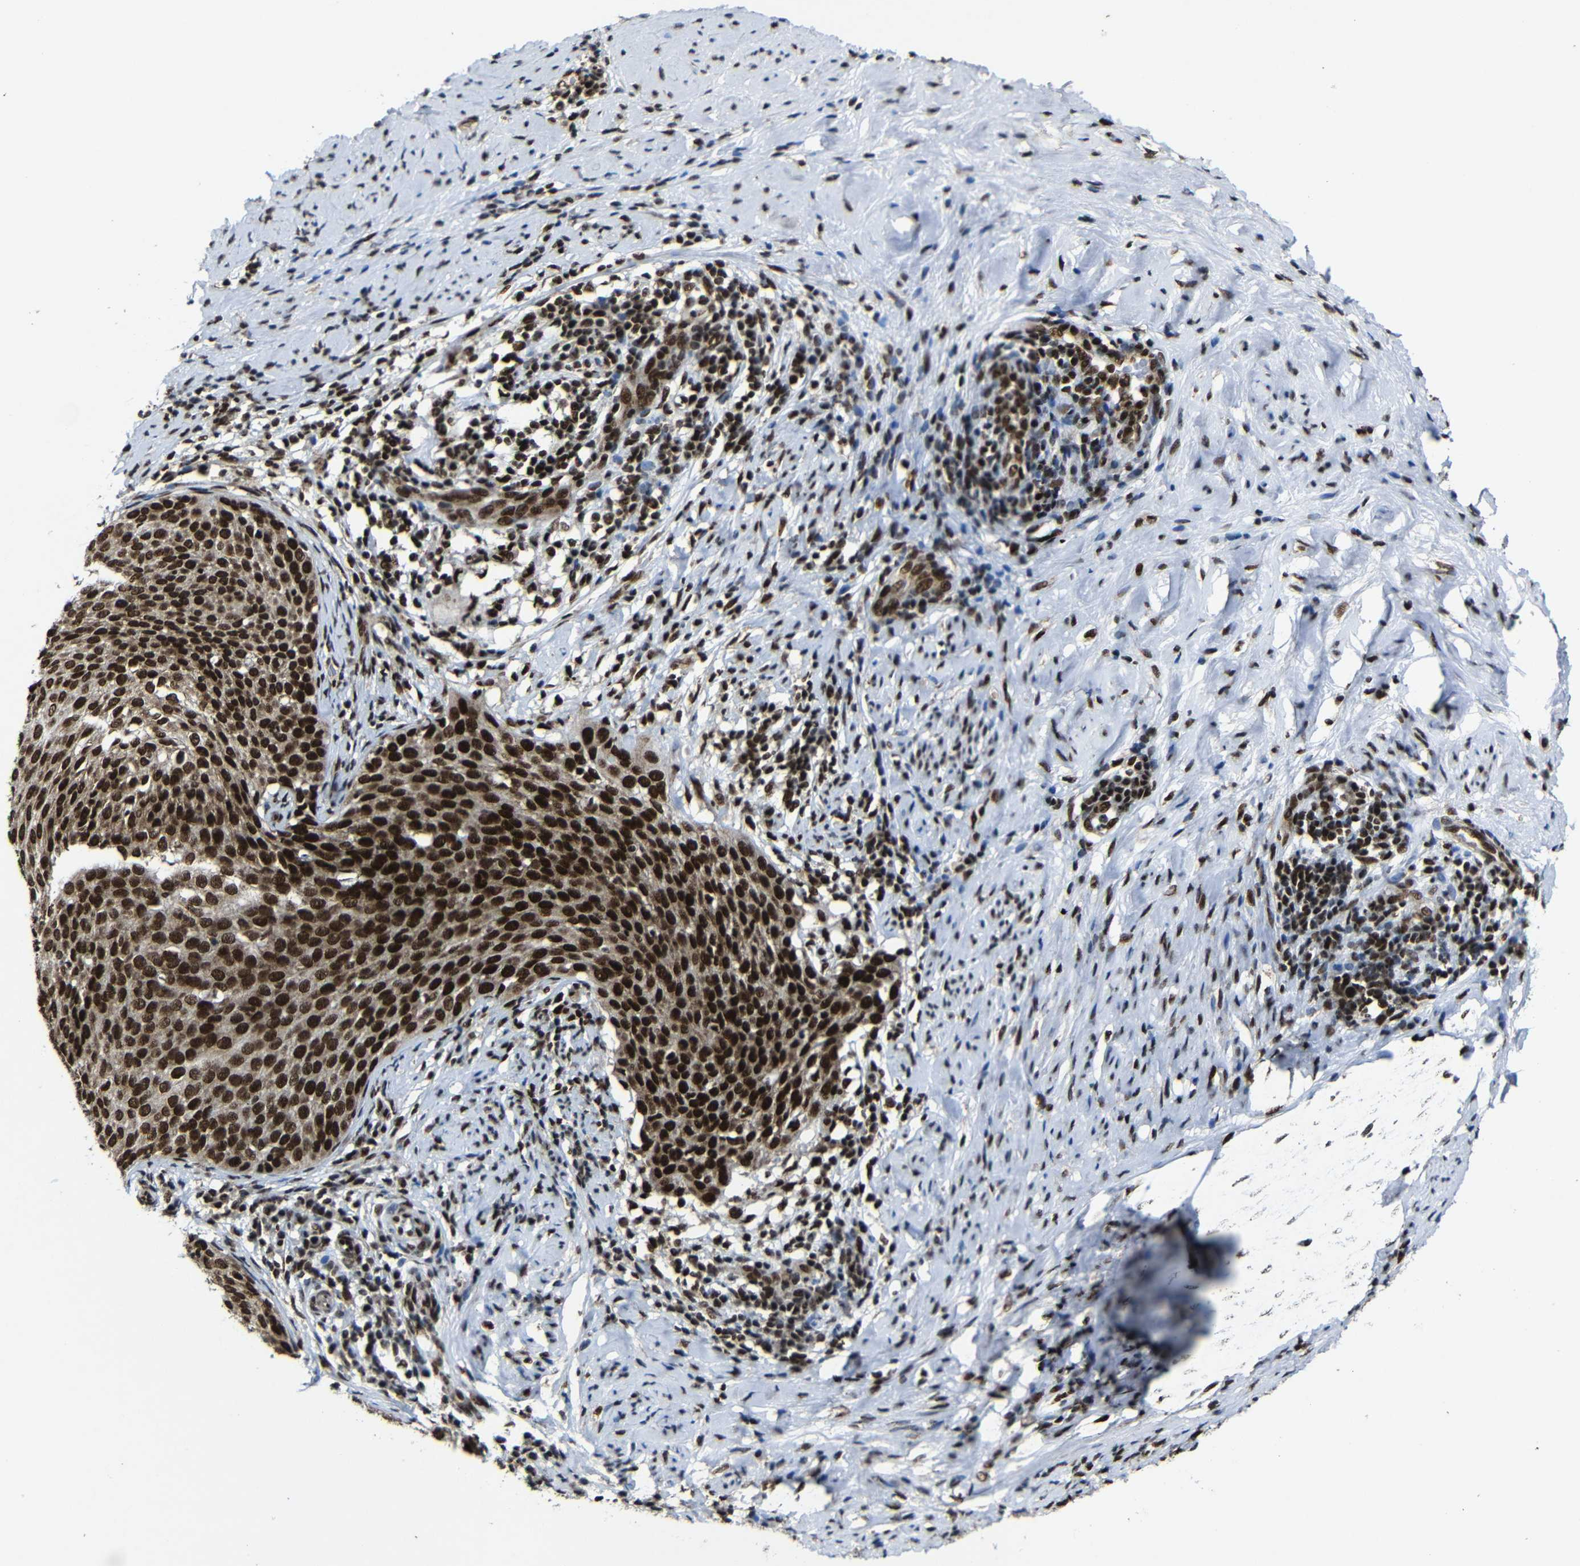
{"staining": {"intensity": "strong", "quantity": ">75%", "location": "cytoplasmic/membranous,nuclear"}, "tissue": "cervical cancer", "cell_type": "Tumor cells", "image_type": "cancer", "snomed": [{"axis": "morphology", "description": "Squamous cell carcinoma, NOS"}, {"axis": "topography", "description": "Cervix"}], "caption": "This is a histology image of IHC staining of squamous cell carcinoma (cervical), which shows strong positivity in the cytoplasmic/membranous and nuclear of tumor cells.", "gene": "PTBP1", "patient": {"sex": "female", "age": 51}}